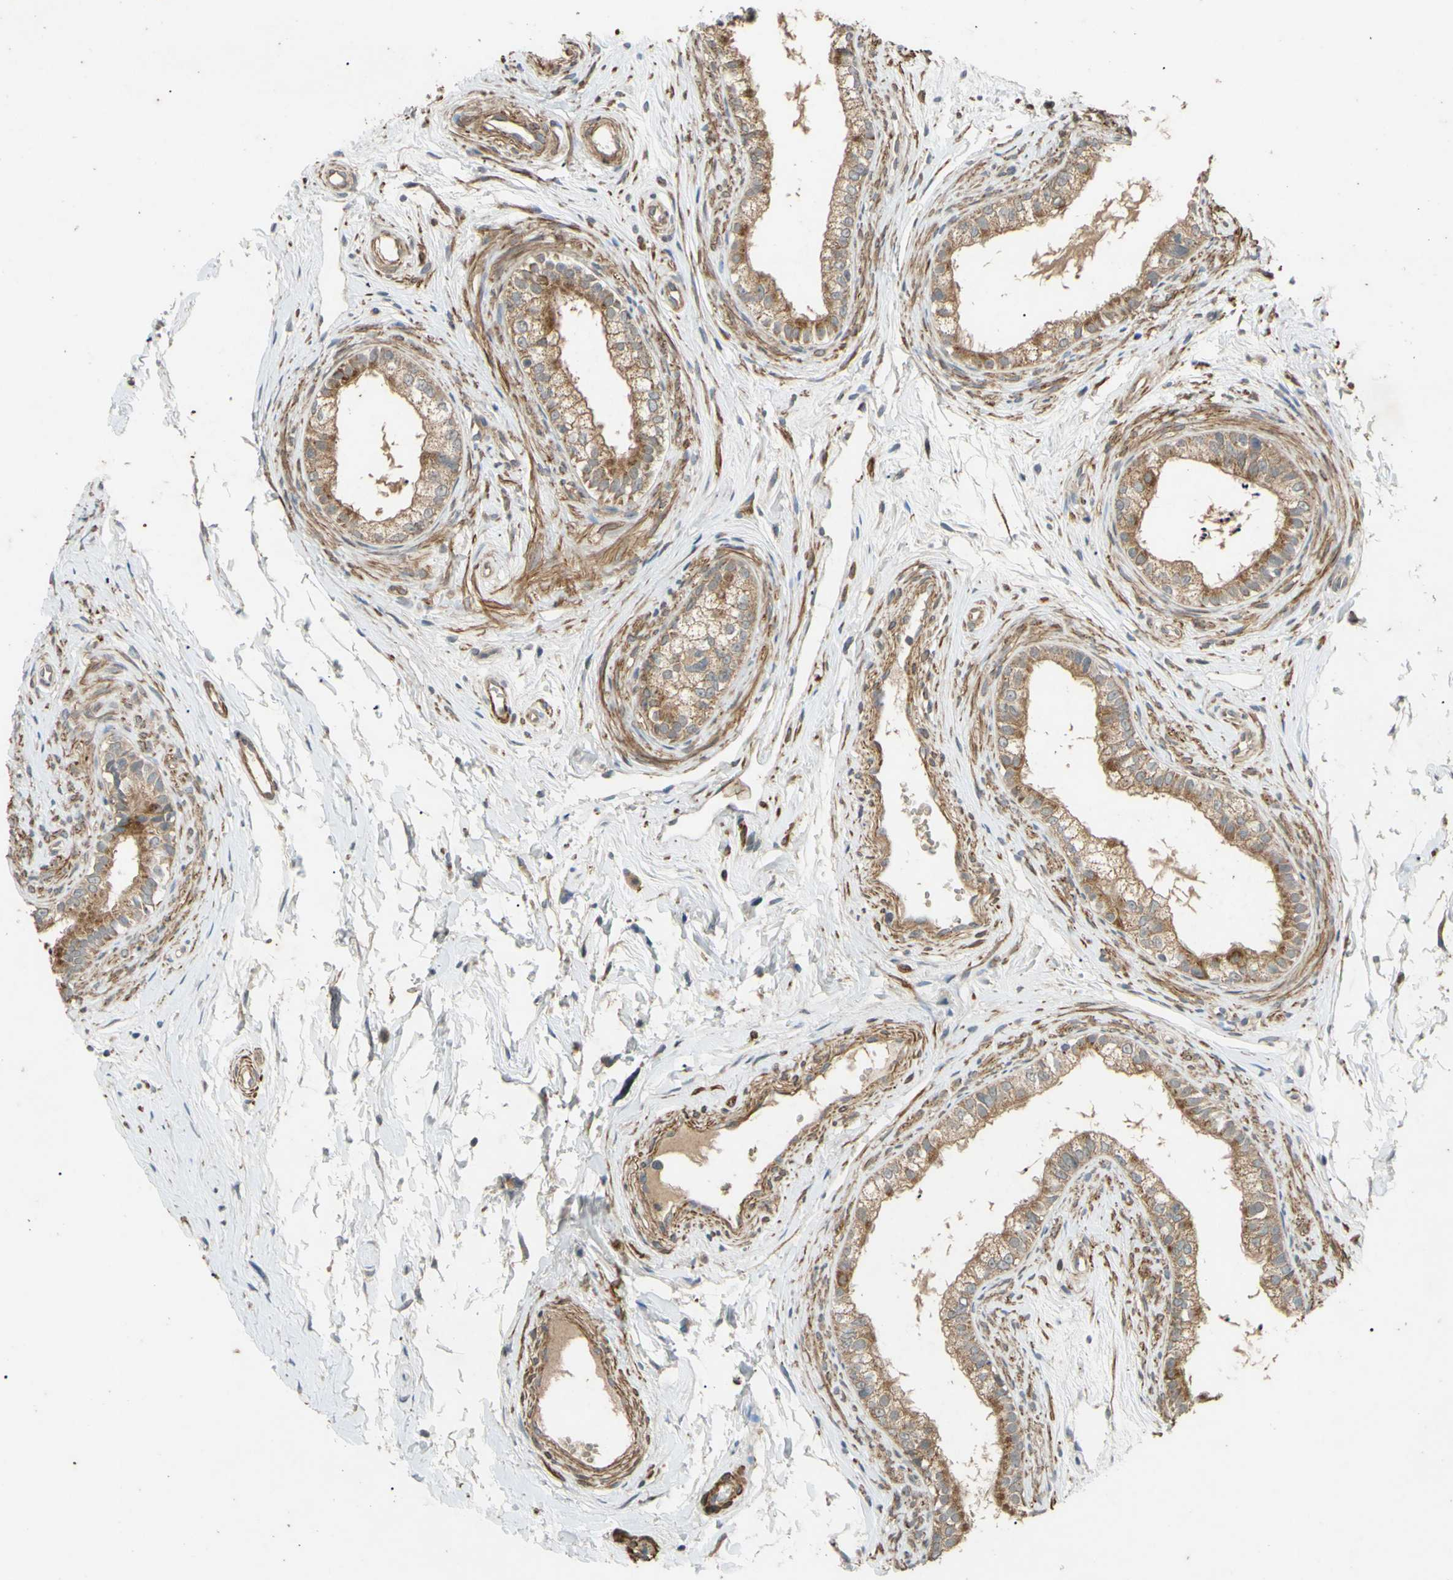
{"staining": {"intensity": "moderate", "quantity": ">75%", "location": "cytoplasmic/membranous"}, "tissue": "epididymis", "cell_type": "Glandular cells", "image_type": "normal", "snomed": [{"axis": "morphology", "description": "Normal tissue, NOS"}, {"axis": "topography", "description": "Epididymis"}], "caption": "This histopathology image shows IHC staining of benign human epididymis, with medium moderate cytoplasmic/membranous expression in approximately >75% of glandular cells.", "gene": "PARD6A", "patient": {"sex": "male", "age": 56}}